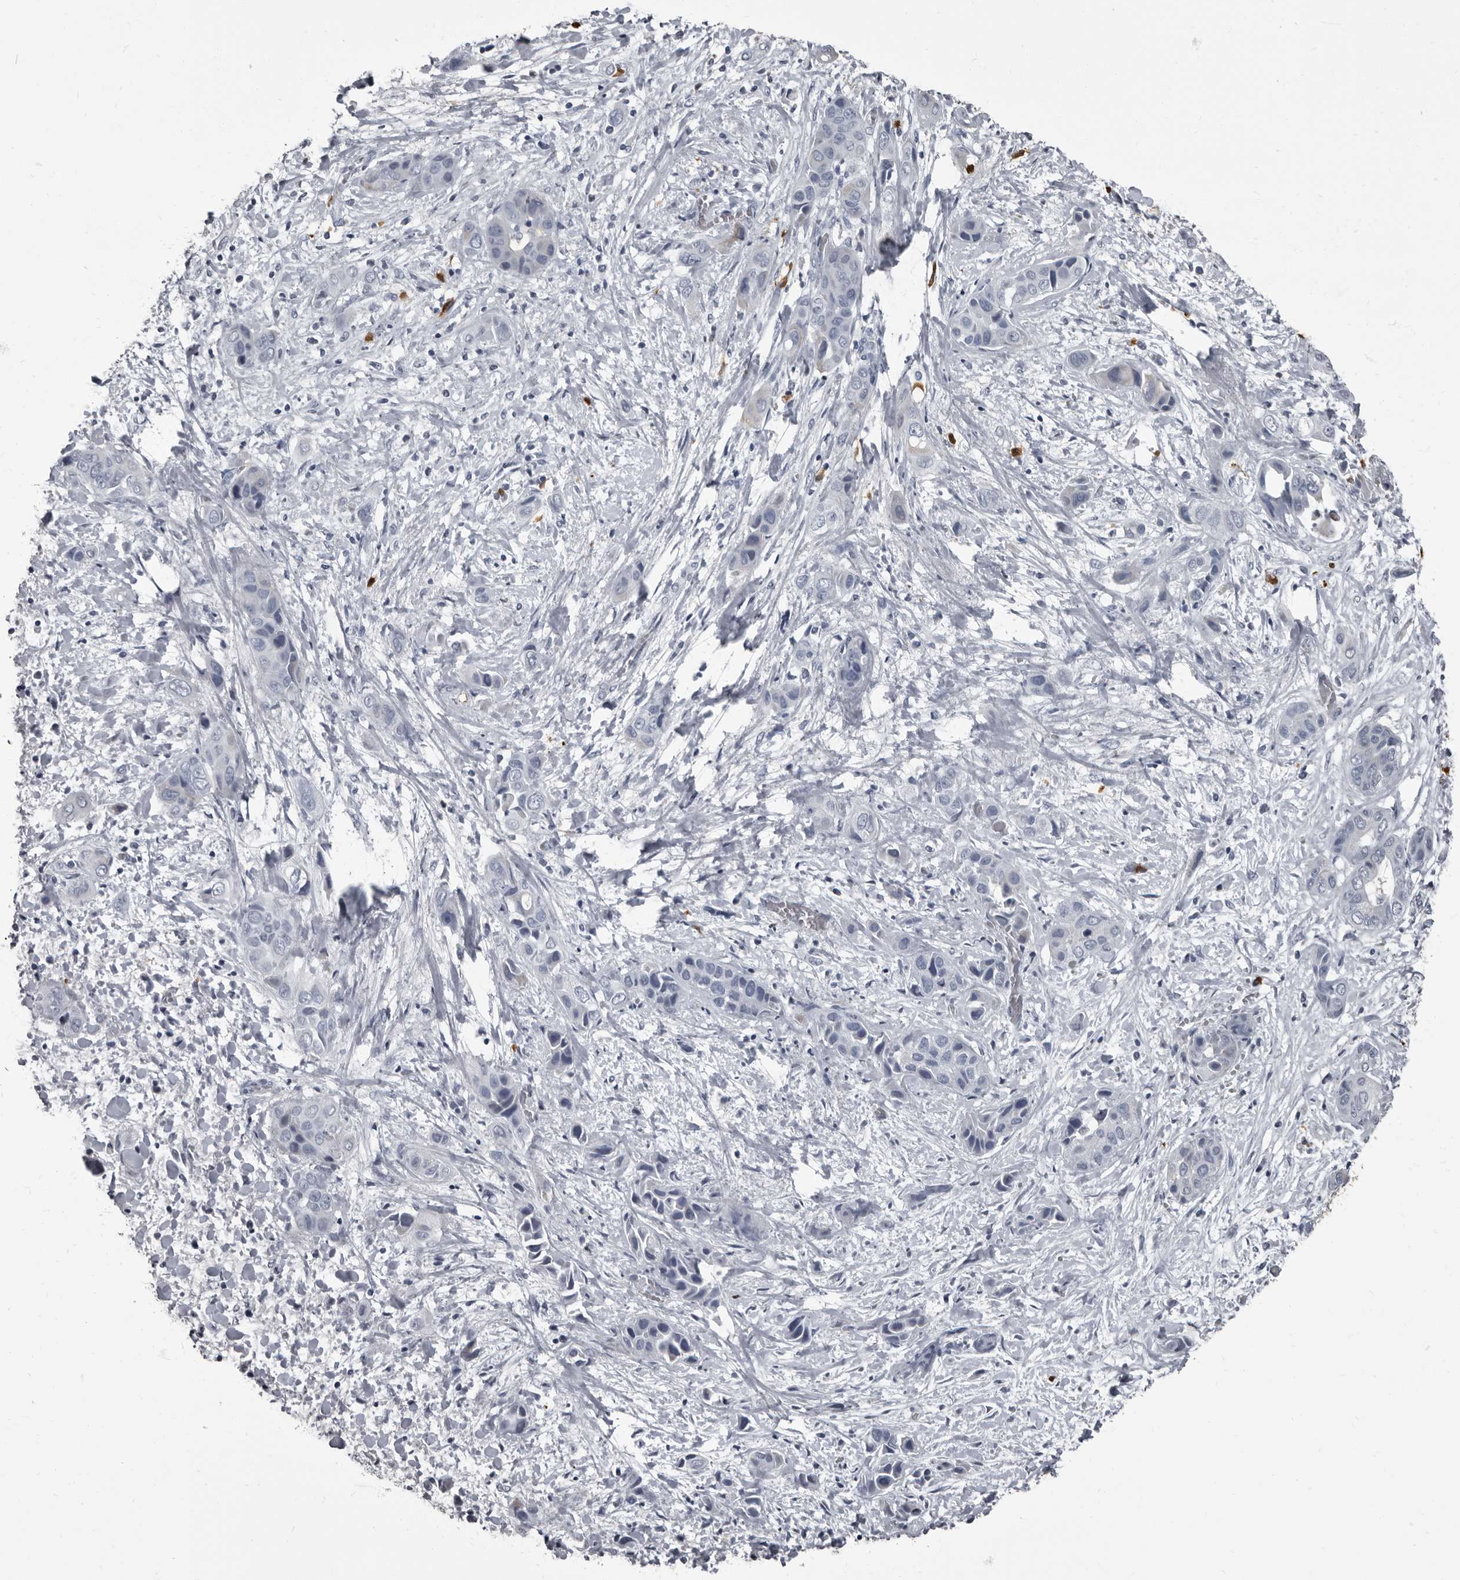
{"staining": {"intensity": "negative", "quantity": "none", "location": "none"}, "tissue": "liver cancer", "cell_type": "Tumor cells", "image_type": "cancer", "snomed": [{"axis": "morphology", "description": "Cholangiocarcinoma"}, {"axis": "topography", "description": "Liver"}], "caption": "High magnification brightfield microscopy of liver cancer stained with DAB (3,3'-diaminobenzidine) (brown) and counterstained with hematoxylin (blue): tumor cells show no significant staining.", "gene": "TPD52L1", "patient": {"sex": "female", "age": 52}}